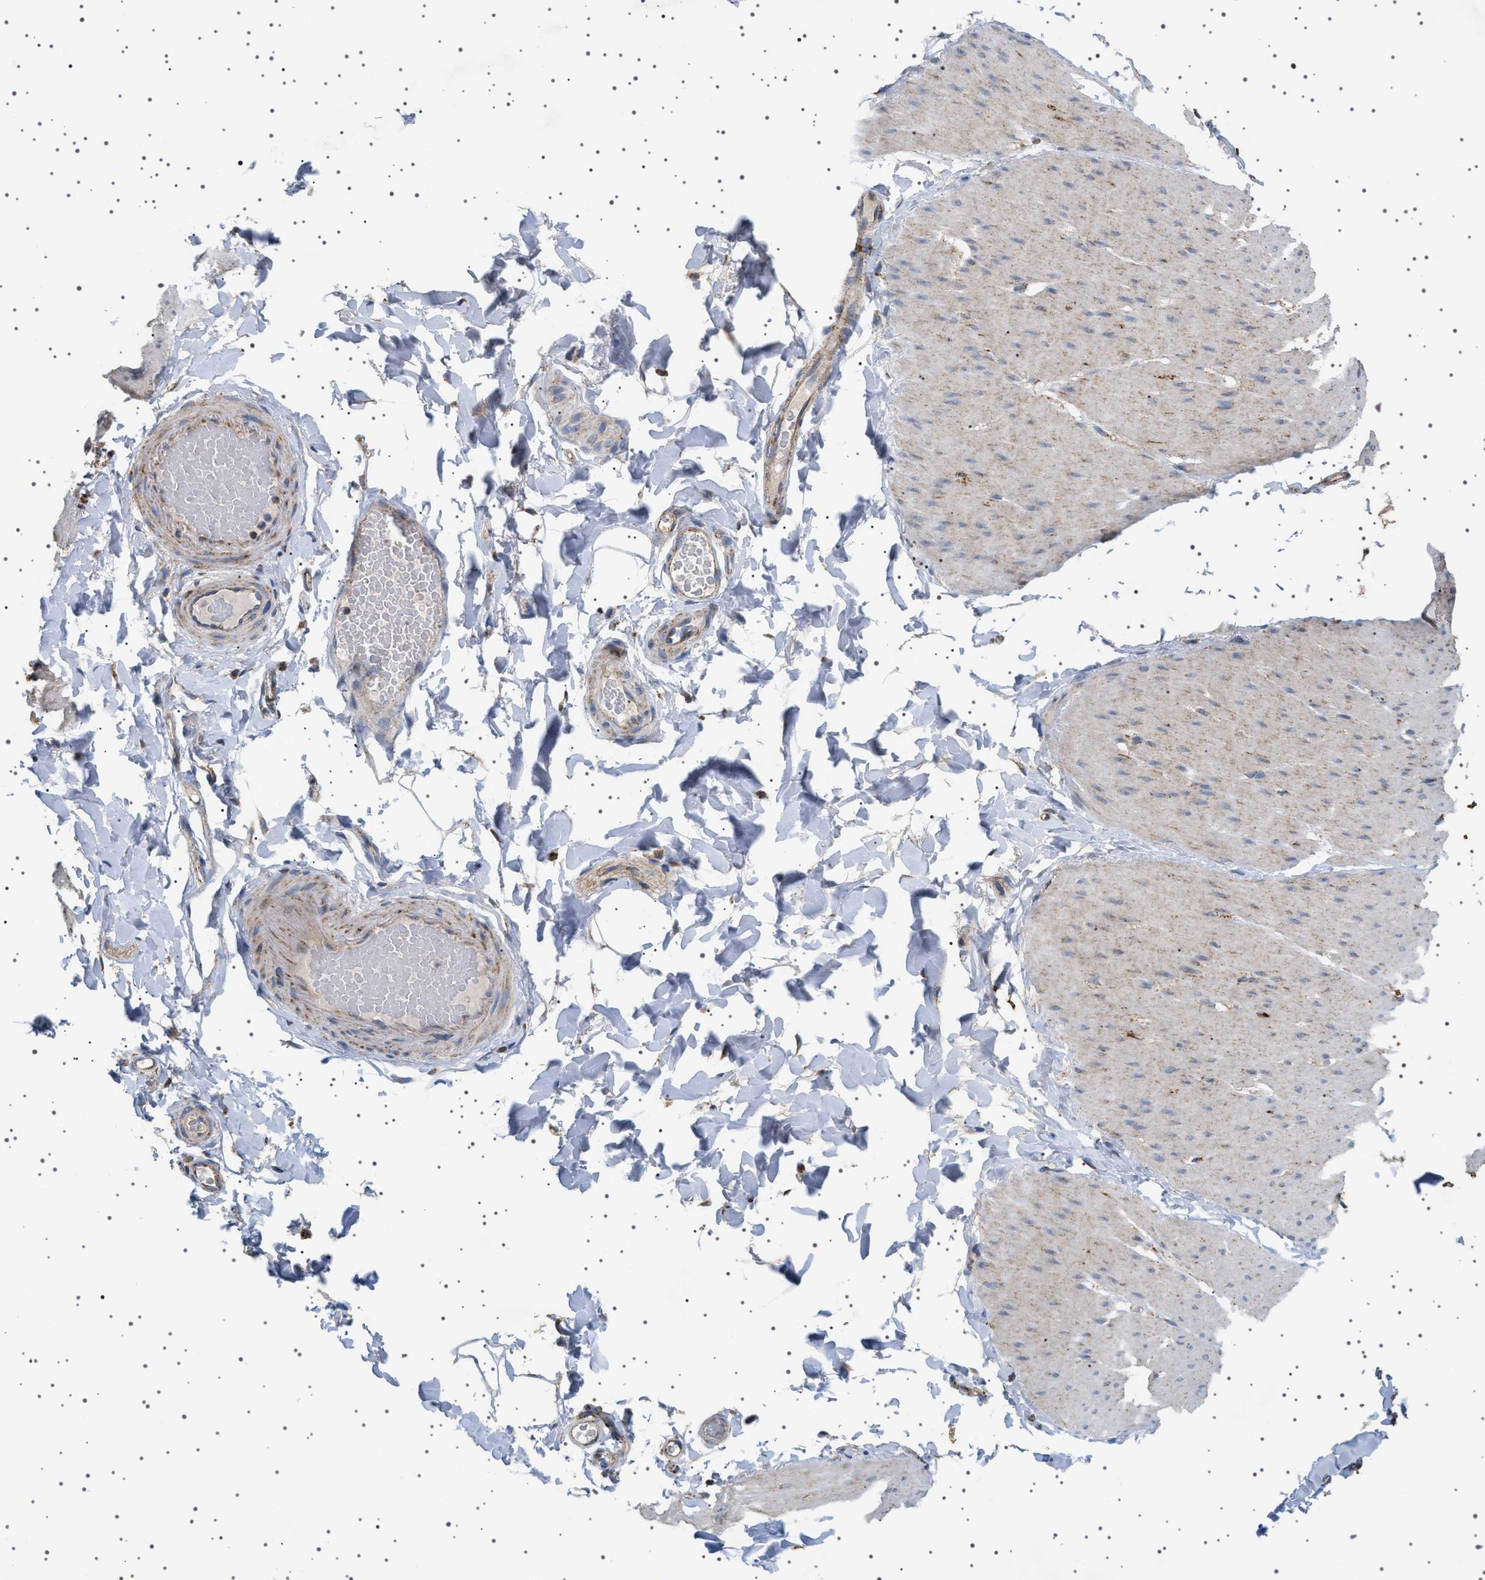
{"staining": {"intensity": "weak", "quantity": "25%-75%", "location": "cytoplasmic/membranous"}, "tissue": "smooth muscle", "cell_type": "Smooth muscle cells", "image_type": "normal", "snomed": [{"axis": "morphology", "description": "Normal tissue, NOS"}, {"axis": "topography", "description": "Smooth muscle"}, {"axis": "topography", "description": "Colon"}], "caption": "About 25%-75% of smooth muscle cells in unremarkable human smooth muscle reveal weak cytoplasmic/membranous protein expression as visualized by brown immunohistochemical staining.", "gene": "UBXN8", "patient": {"sex": "male", "age": 67}}